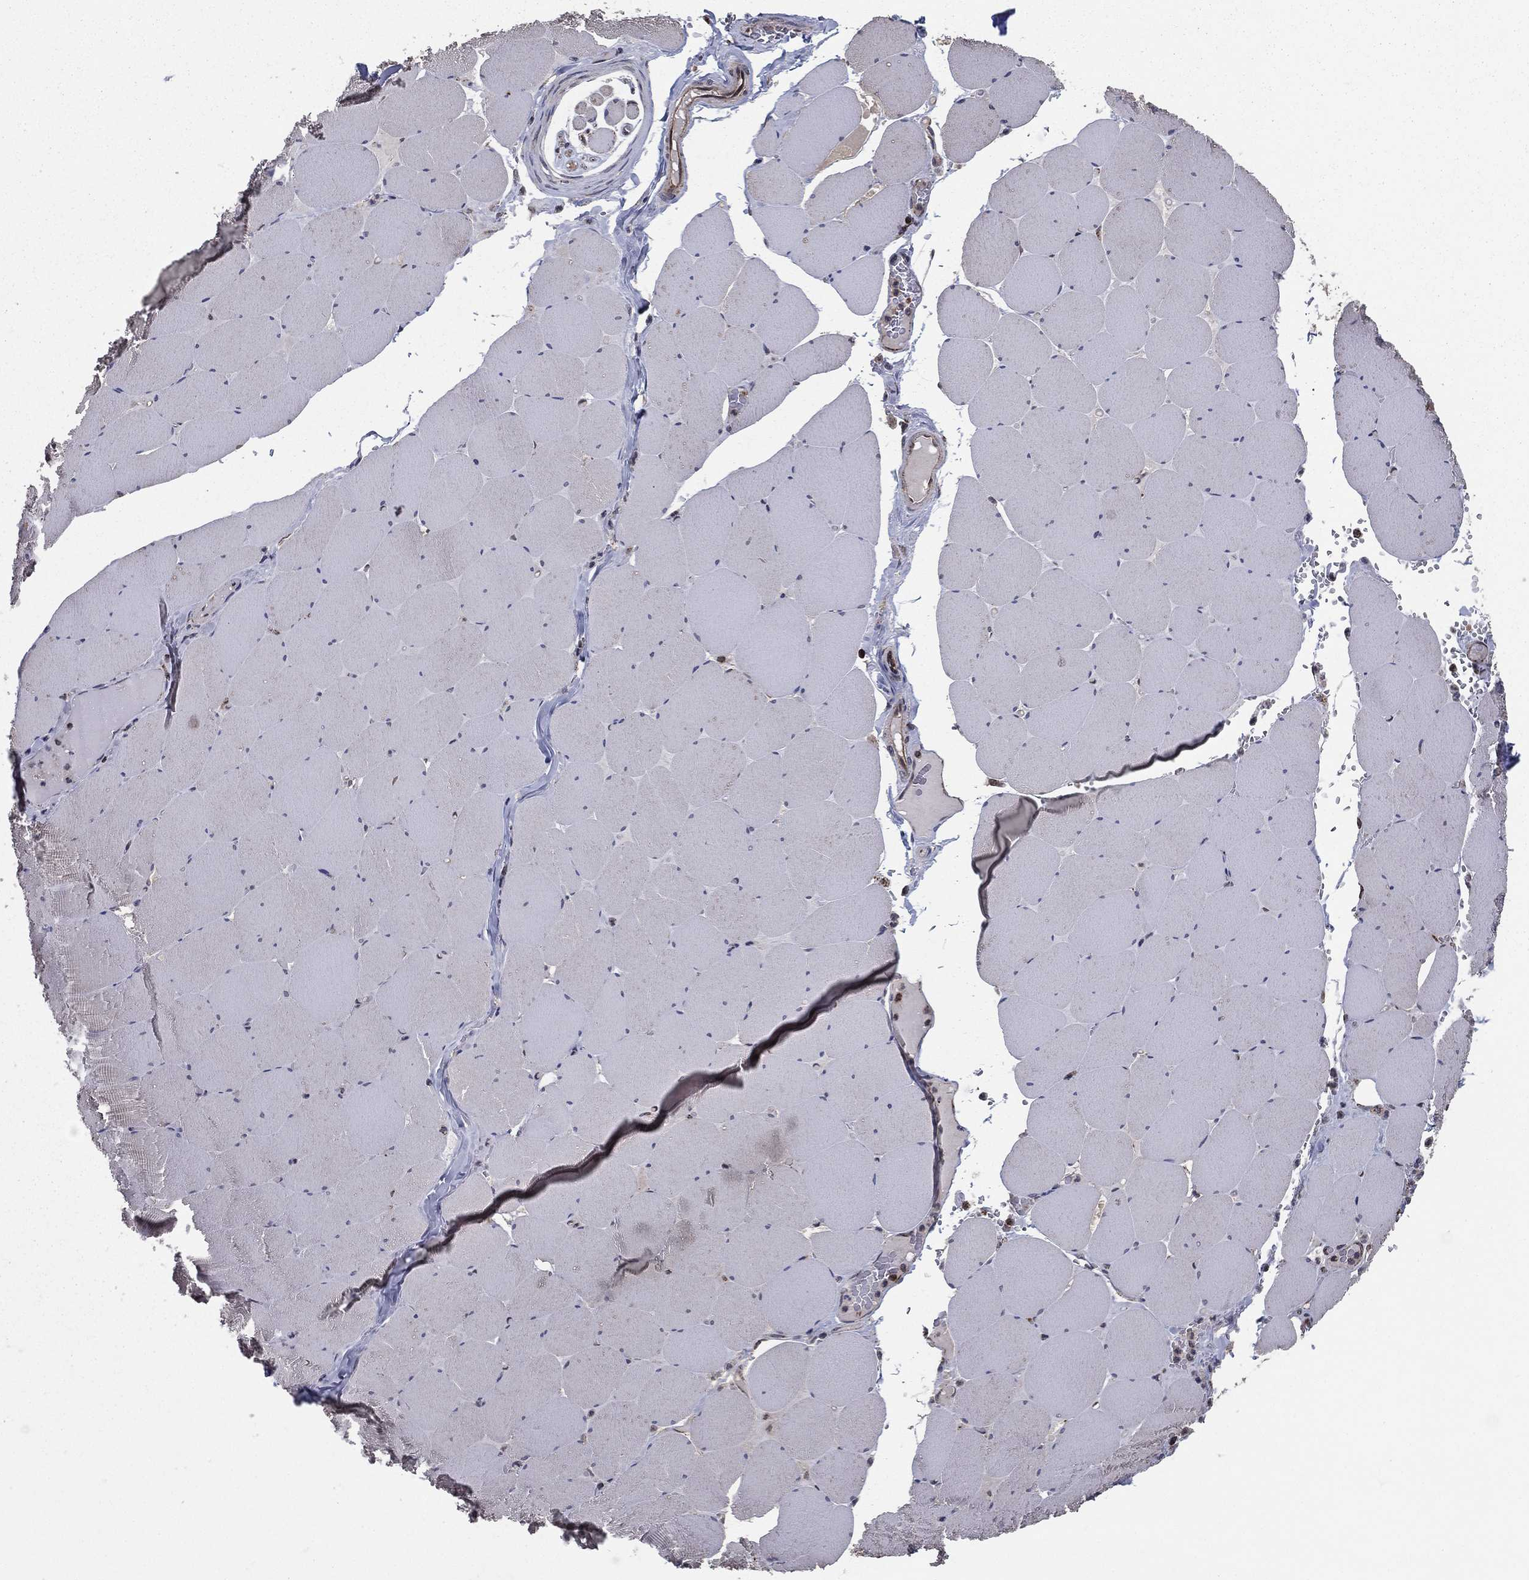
{"staining": {"intensity": "negative", "quantity": "none", "location": "none"}, "tissue": "skeletal muscle", "cell_type": "Myocytes", "image_type": "normal", "snomed": [{"axis": "morphology", "description": "Normal tissue, NOS"}, {"axis": "morphology", "description": "Malignant melanoma, Metastatic site"}, {"axis": "topography", "description": "Skeletal muscle"}], "caption": "Protein analysis of normal skeletal muscle reveals no significant positivity in myocytes.", "gene": "ENSG00000288684", "patient": {"sex": "male", "age": 50}}